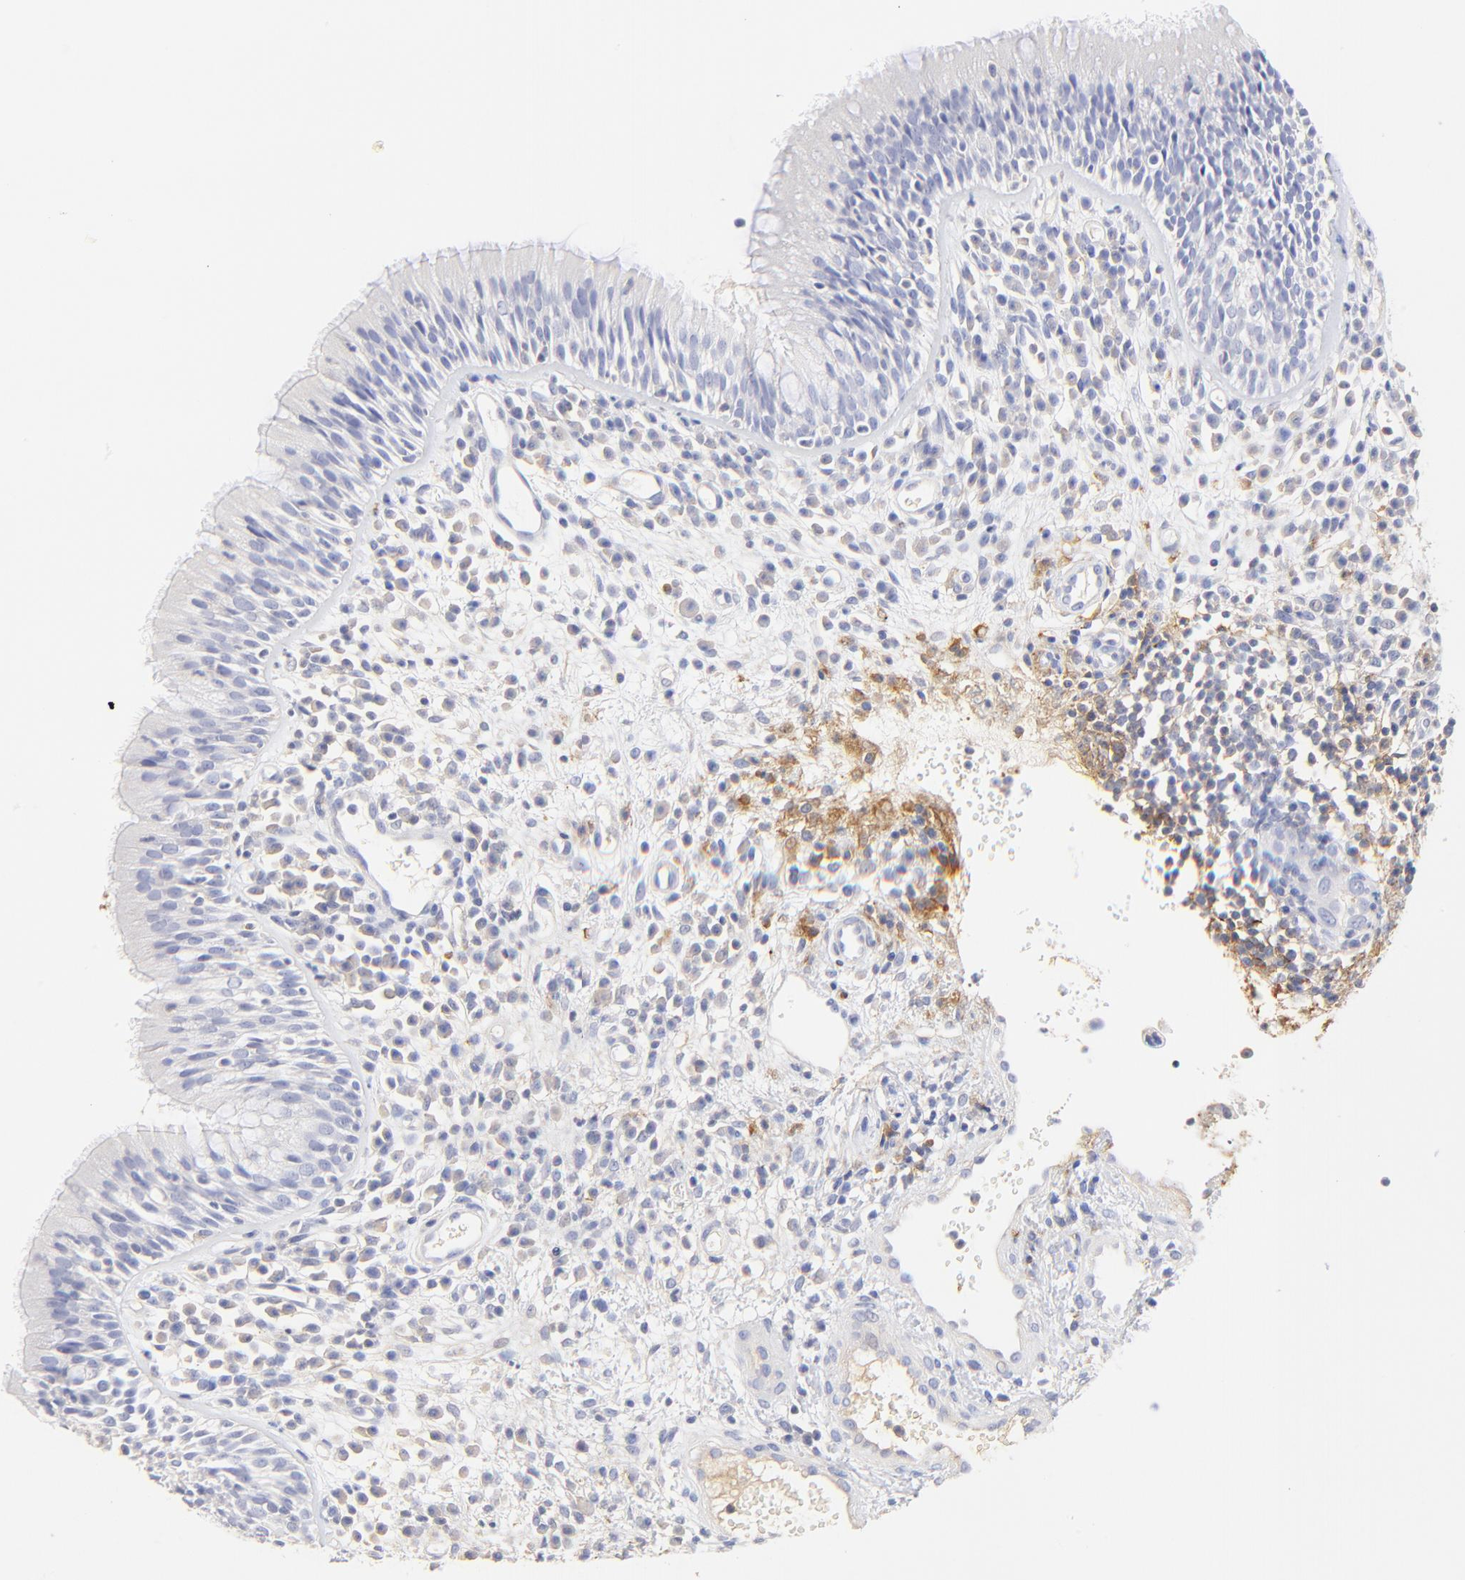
{"staining": {"intensity": "negative", "quantity": "none", "location": "none"}, "tissue": "nasopharynx", "cell_type": "Respiratory epithelial cells", "image_type": "normal", "snomed": [{"axis": "morphology", "description": "Normal tissue, NOS"}, {"axis": "morphology", "description": "Inflammation, NOS"}, {"axis": "morphology", "description": "Malignant melanoma, Metastatic site"}, {"axis": "topography", "description": "Nasopharynx"}], "caption": "Immunohistochemistry (IHC) histopathology image of benign nasopharynx stained for a protein (brown), which shows no staining in respiratory epithelial cells.", "gene": "MDGA2", "patient": {"sex": "female", "age": 55}}